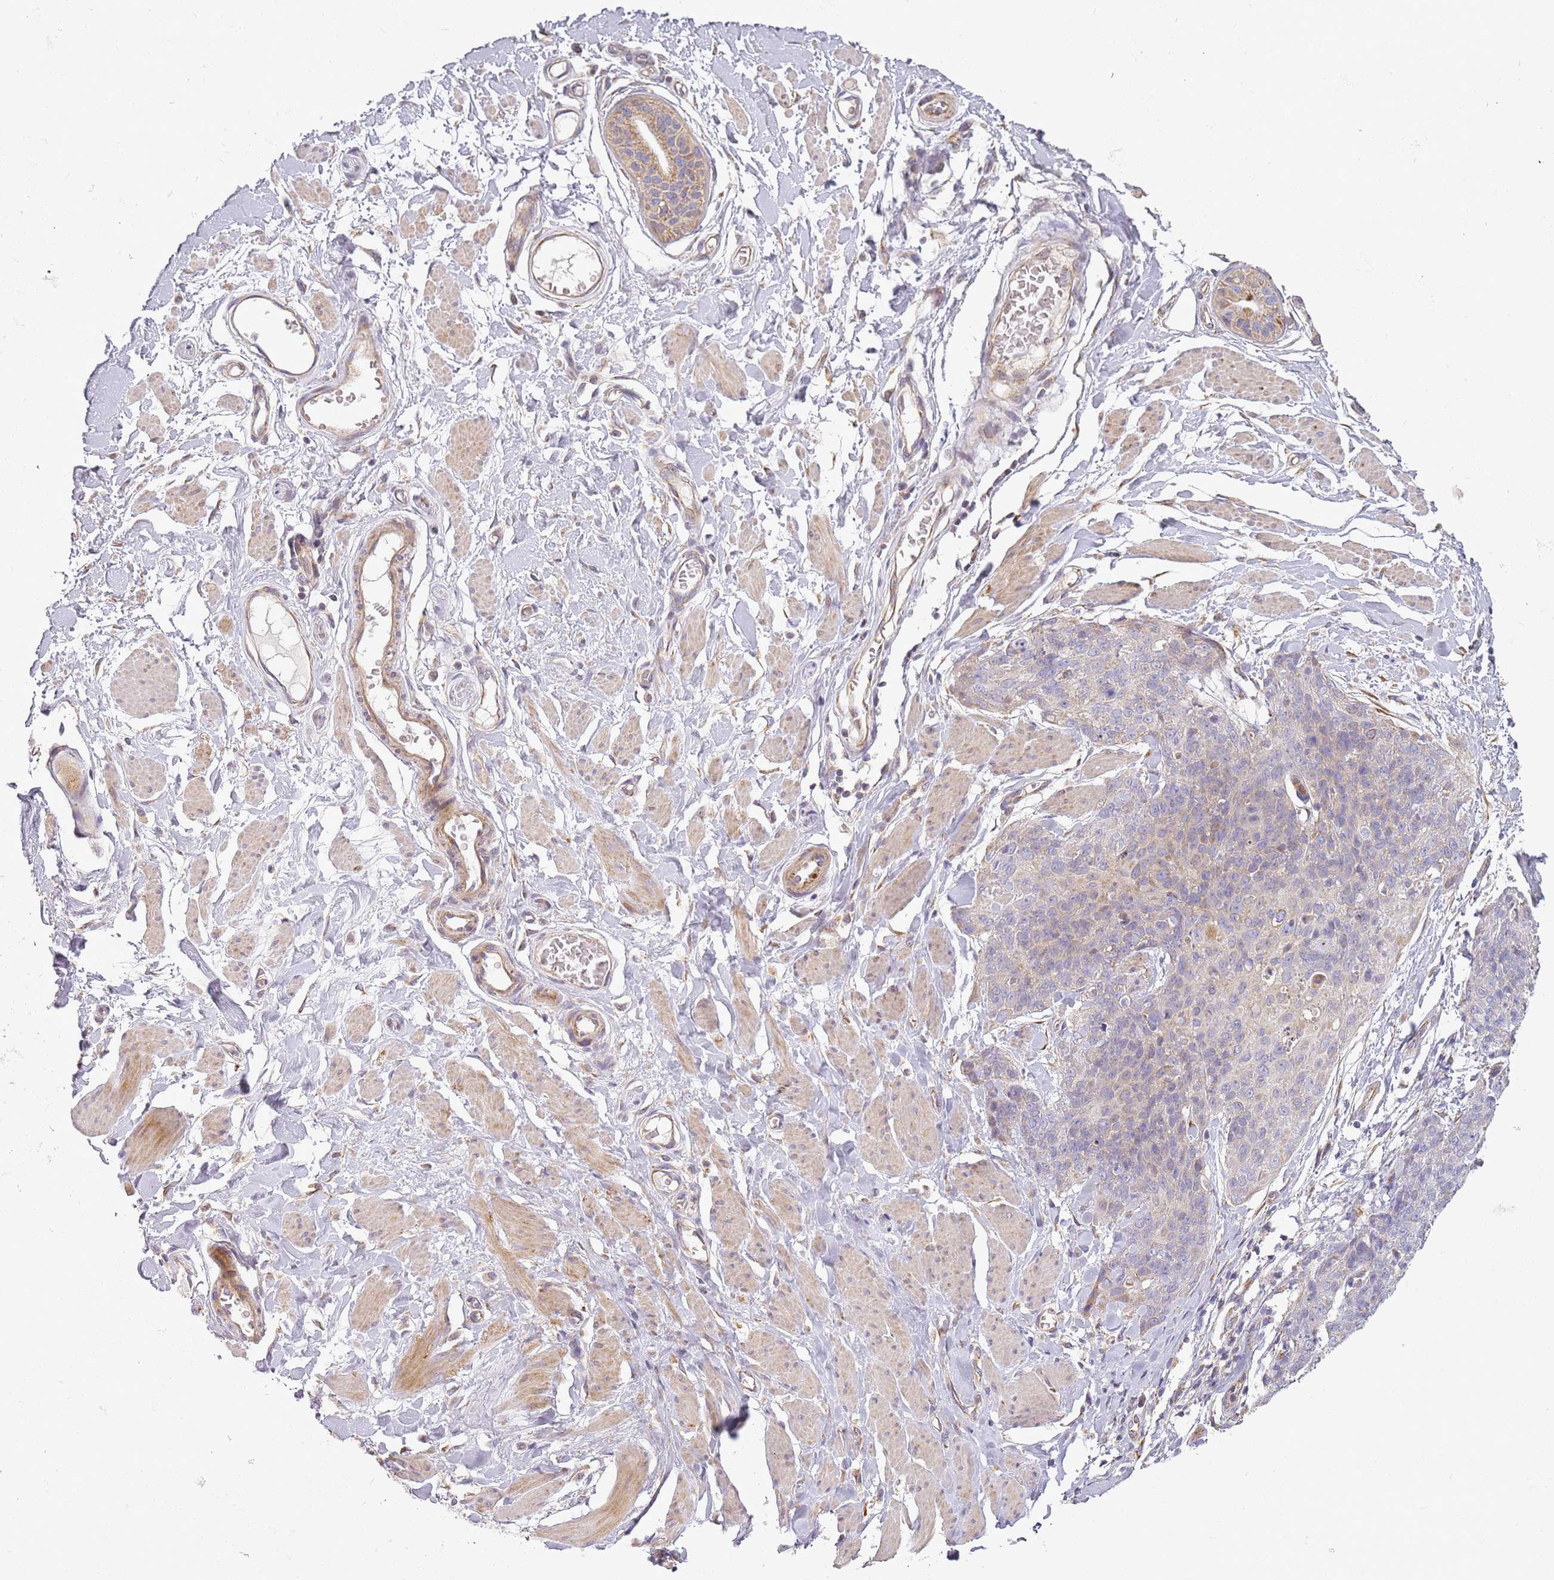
{"staining": {"intensity": "weak", "quantity": "<25%", "location": "cytoplasmic/membranous"}, "tissue": "skin cancer", "cell_type": "Tumor cells", "image_type": "cancer", "snomed": [{"axis": "morphology", "description": "Squamous cell carcinoma, NOS"}, {"axis": "topography", "description": "Skin"}, {"axis": "topography", "description": "Vulva"}], "caption": "High power microscopy micrograph of an immunohistochemistry (IHC) image of skin cancer, revealing no significant expression in tumor cells.", "gene": "TMEM200C", "patient": {"sex": "female", "age": 85}}